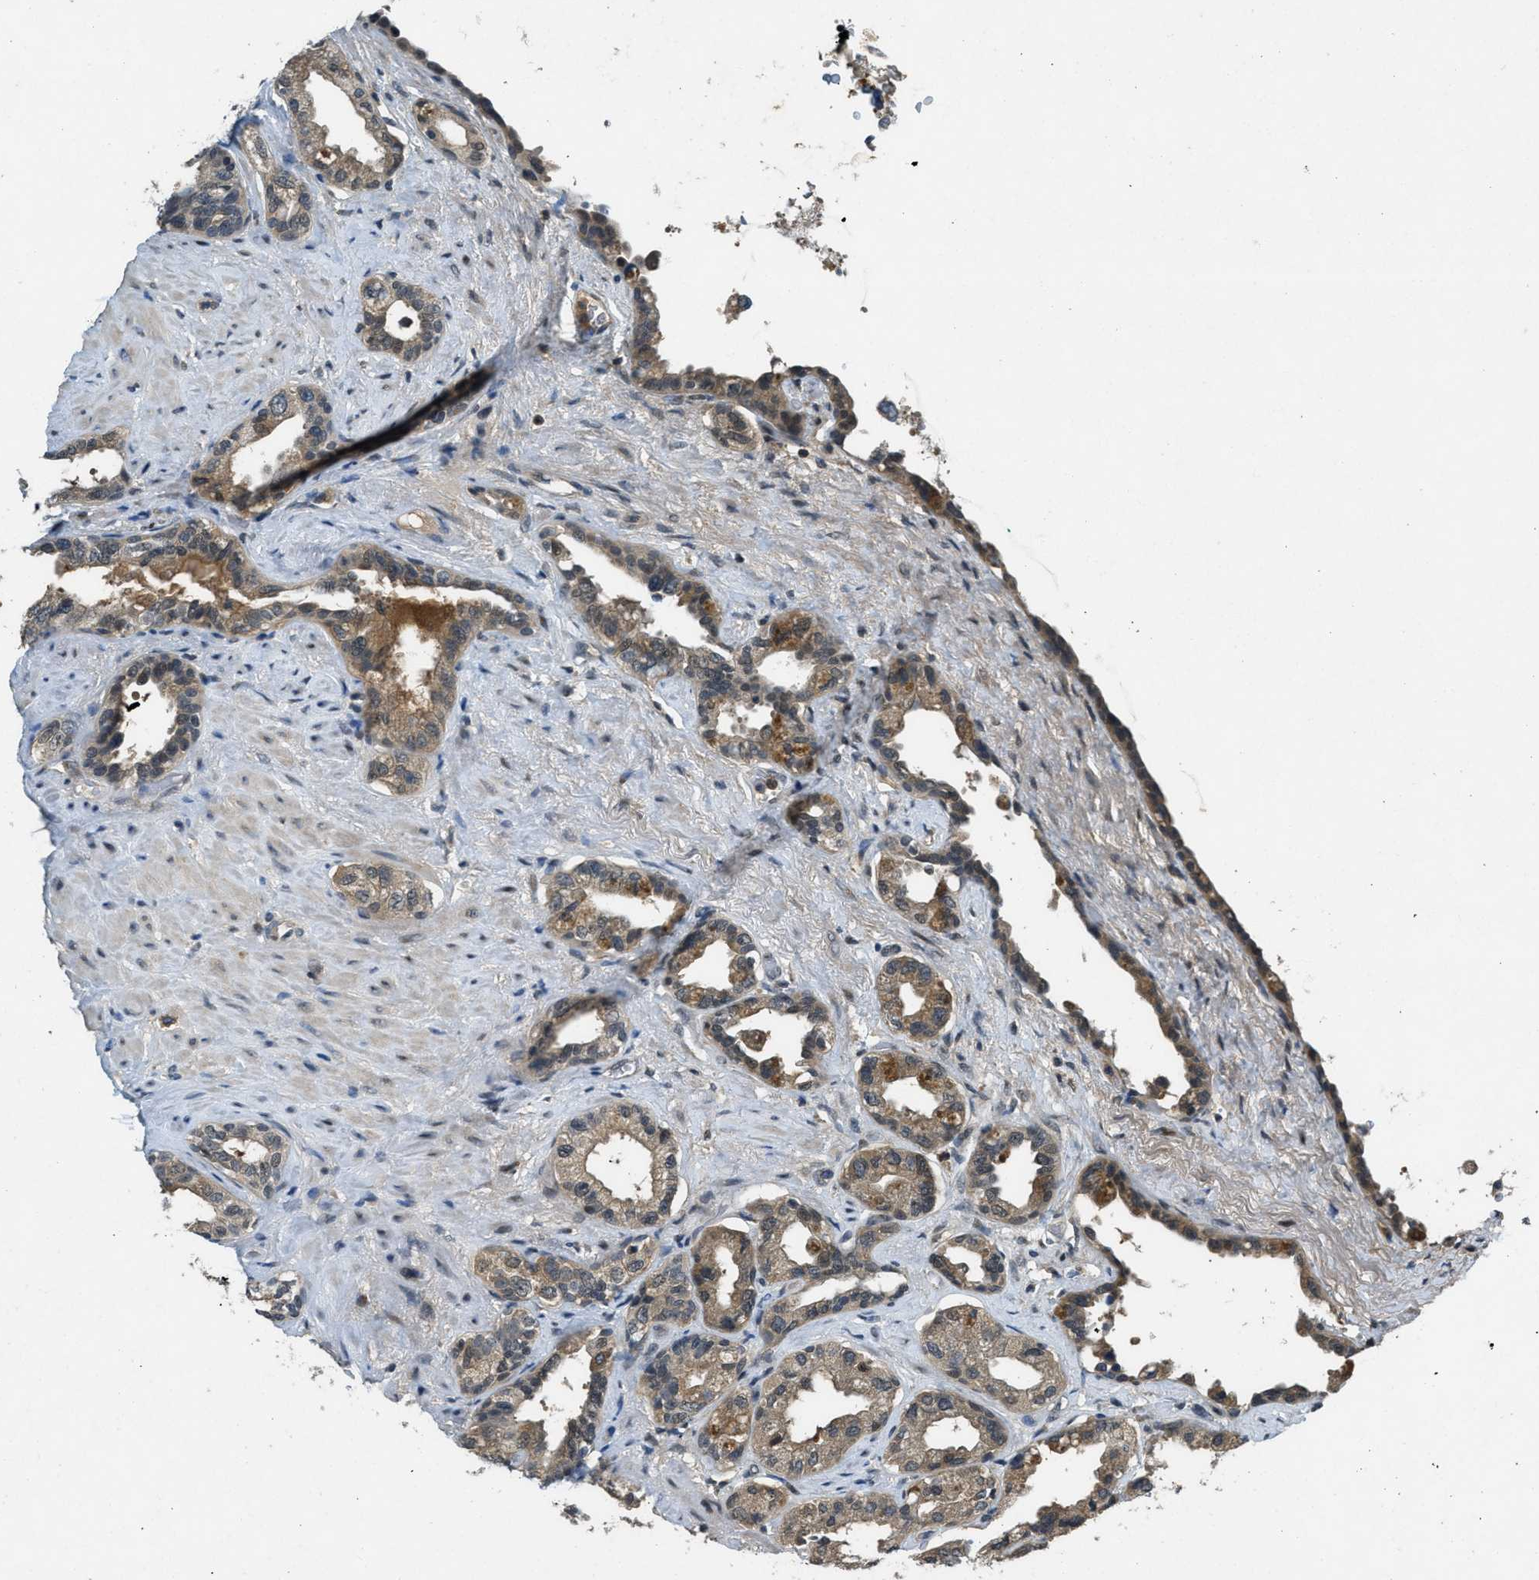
{"staining": {"intensity": "moderate", "quantity": ">75%", "location": "cytoplasmic/membranous"}, "tissue": "seminal vesicle", "cell_type": "Glandular cells", "image_type": "normal", "snomed": [{"axis": "morphology", "description": "Normal tissue, NOS"}, {"axis": "topography", "description": "Seminal veicle"}], "caption": "Immunohistochemistry (IHC) histopathology image of unremarkable seminal vesicle: human seminal vesicle stained using immunohistochemistry demonstrates medium levels of moderate protein expression localized specifically in the cytoplasmic/membranous of glandular cells, appearing as a cytoplasmic/membranous brown color.", "gene": "DUSP6", "patient": {"sex": "male", "age": 61}}